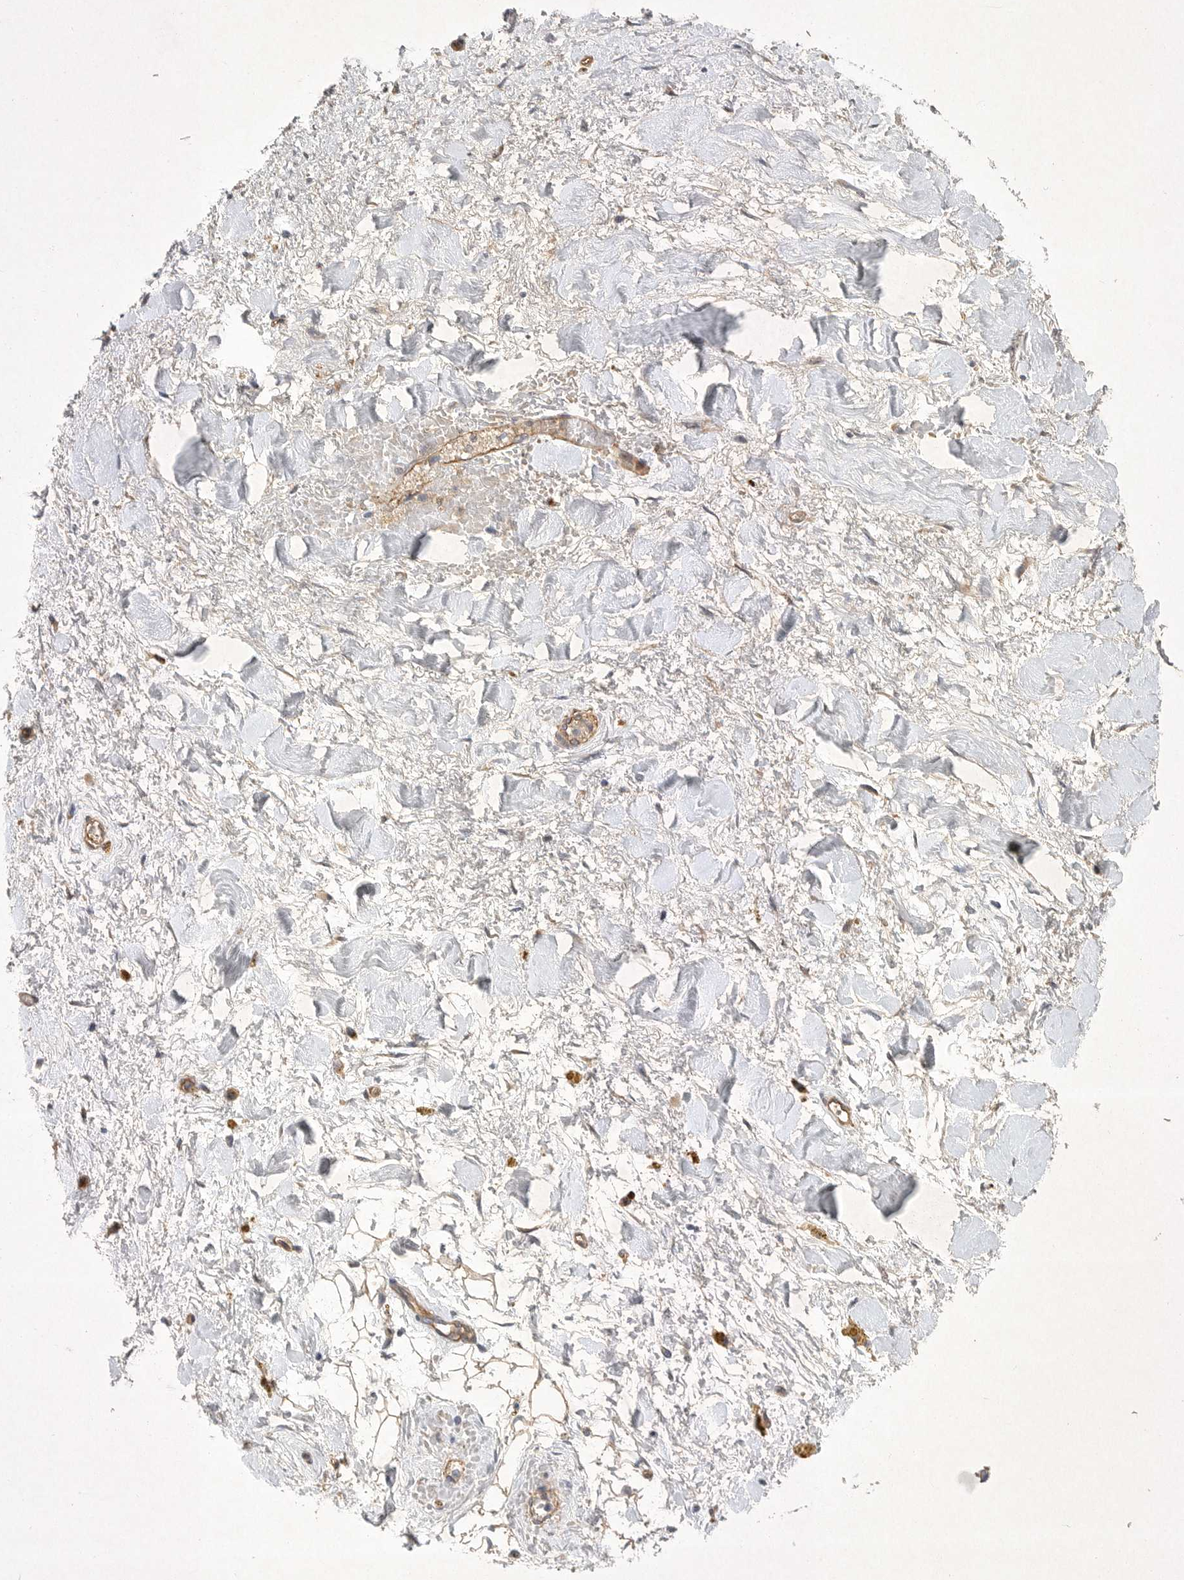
{"staining": {"intensity": "weak", "quantity": ">75%", "location": "cytoplasmic/membranous"}, "tissue": "adipose tissue", "cell_type": "Adipocytes", "image_type": "normal", "snomed": [{"axis": "morphology", "description": "Normal tissue, NOS"}, {"axis": "topography", "description": "Kidney"}, {"axis": "topography", "description": "Peripheral nerve tissue"}], "caption": "Immunohistochemistry (IHC) (DAB) staining of unremarkable human adipose tissue reveals weak cytoplasmic/membranous protein expression in about >75% of adipocytes. The protein is shown in brown color, while the nuclei are stained blue.", "gene": "ANKFY1", "patient": {"sex": "male", "age": 7}}